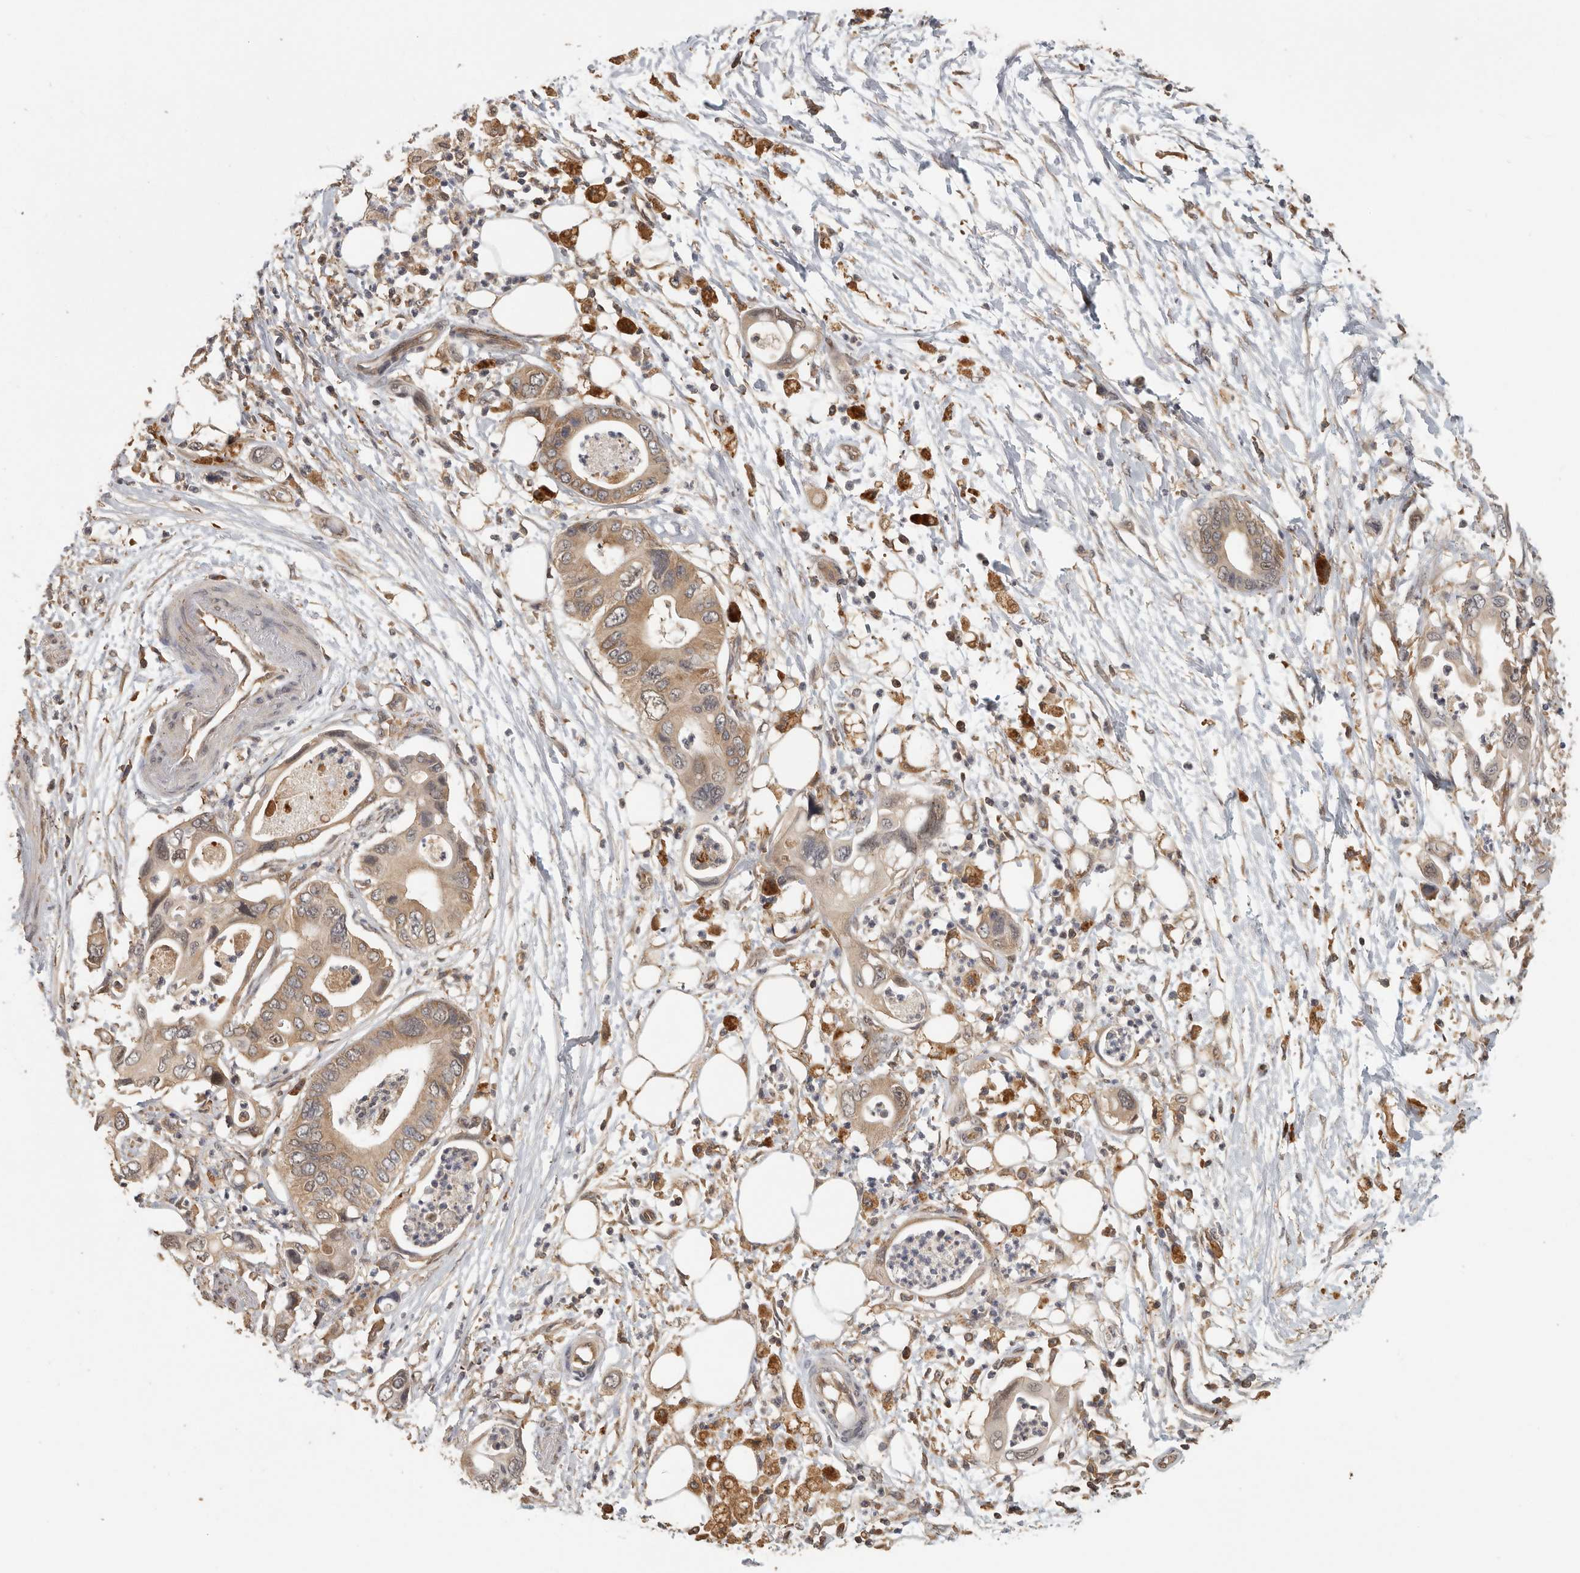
{"staining": {"intensity": "moderate", "quantity": ">75%", "location": "cytoplasmic/membranous"}, "tissue": "pancreatic cancer", "cell_type": "Tumor cells", "image_type": "cancer", "snomed": [{"axis": "morphology", "description": "Adenocarcinoma, NOS"}, {"axis": "topography", "description": "Pancreas"}], "caption": "Adenocarcinoma (pancreatic) tissue displays moderate cytoplasmic/membranous expression in approximately >75% of tumor cells, visualized by immunohistochemistry. (IHC, brightfield microscopy, high magnification).", "gene": "CCT8", "patient": {"sex": "male", "age": 66}}